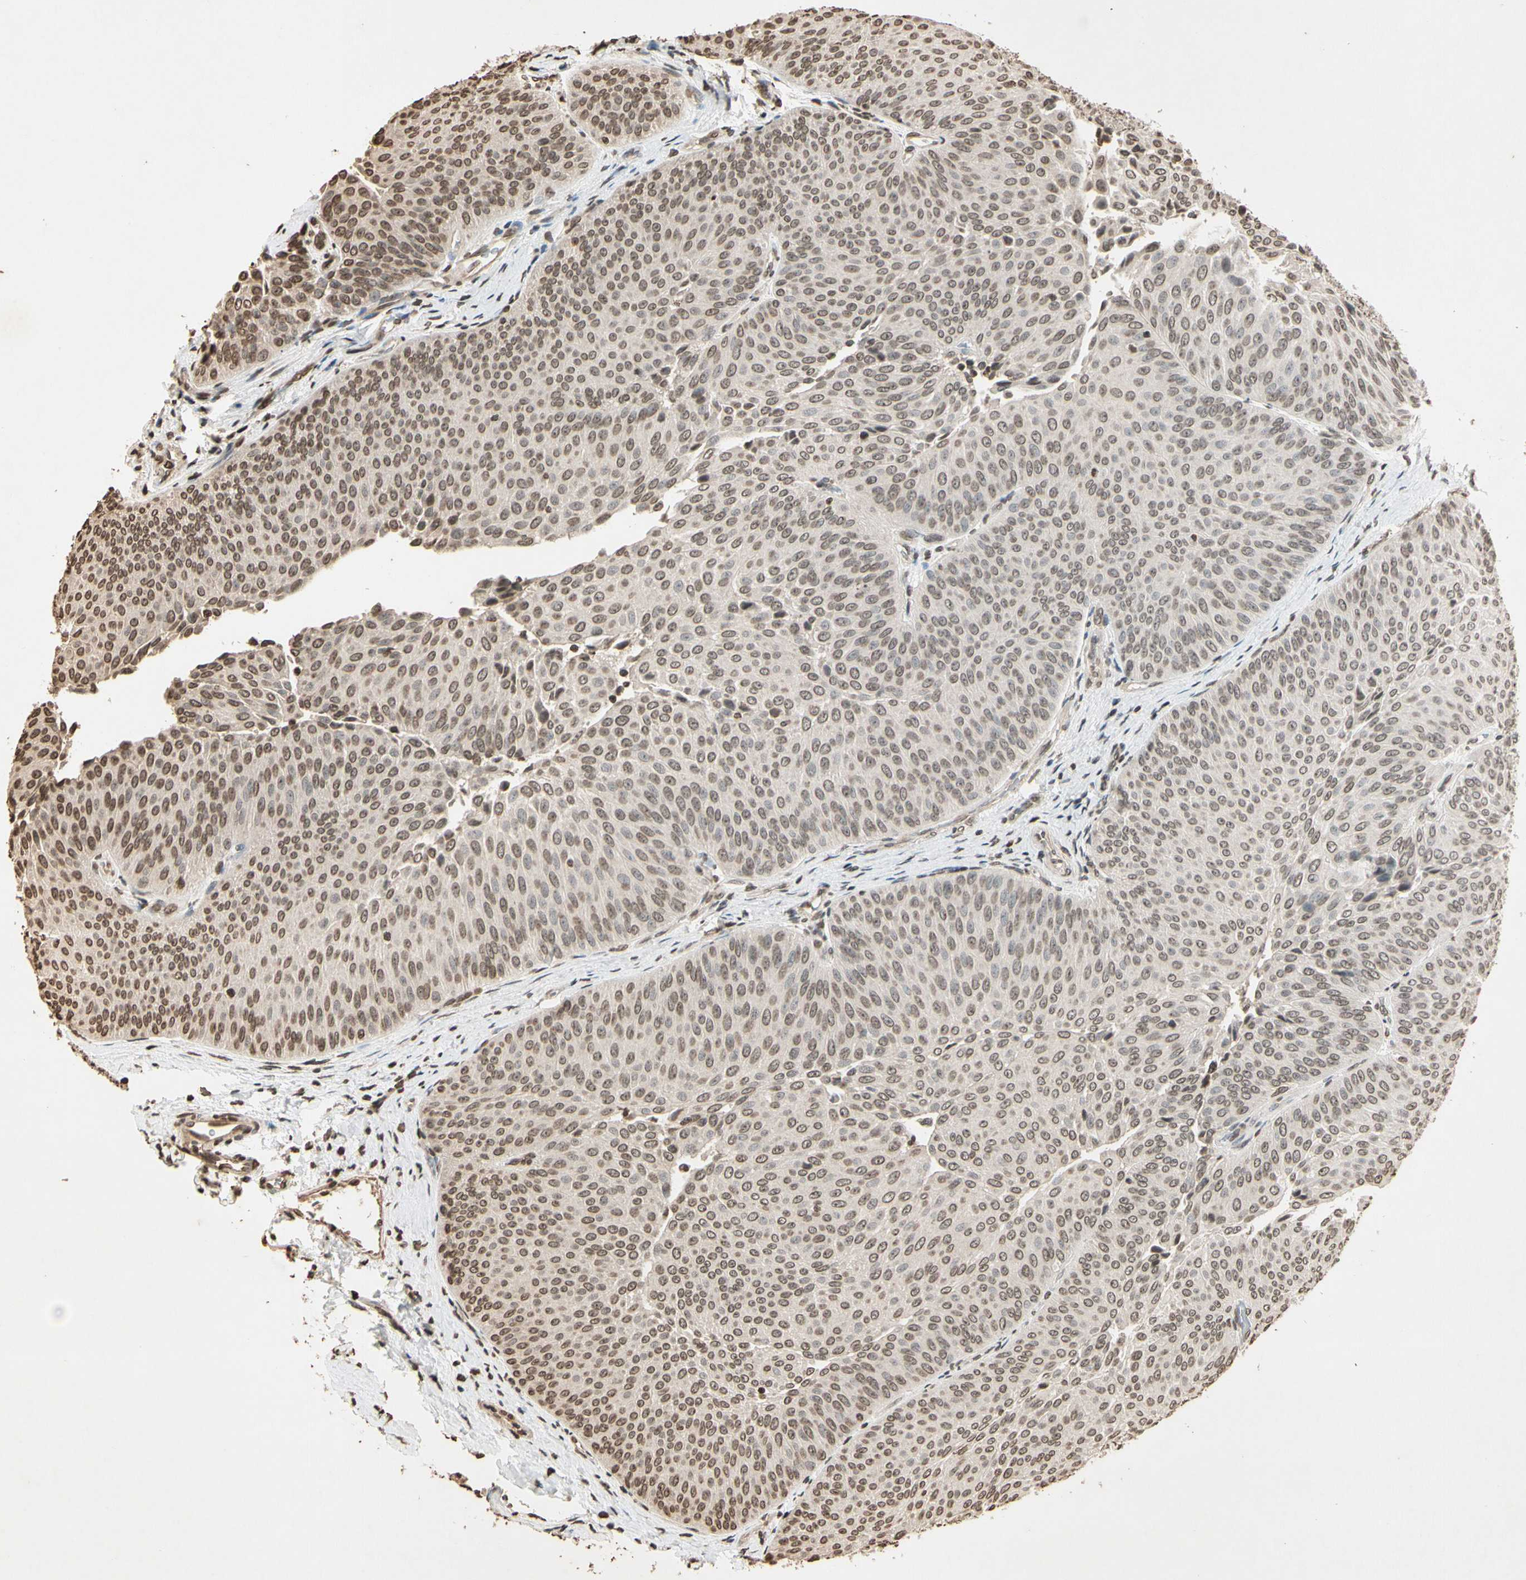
{"staining": {"intensity": "weak", "quantity": ">75%", "location": "cytoplasmic/membranous,nuclear"}, "tissue": "urothelial cancer", "cell_type": "Tumor cells", "image_type": "cancer", "snomed": [{"axis": "morphology", "description": "Urothelial carcinoma, Low grade"}, {"axis": "topography", "description": "Urinary bladder"}], "caption": "Approximately >75% of tumor cells in urothelial cancer reveal weak cytoplasmic/membranous and nuclear protein staining as visualized by brown immunohistochemical staining.", "gene": "TOP1", "patient": {"sex": "female", "age": 60}}